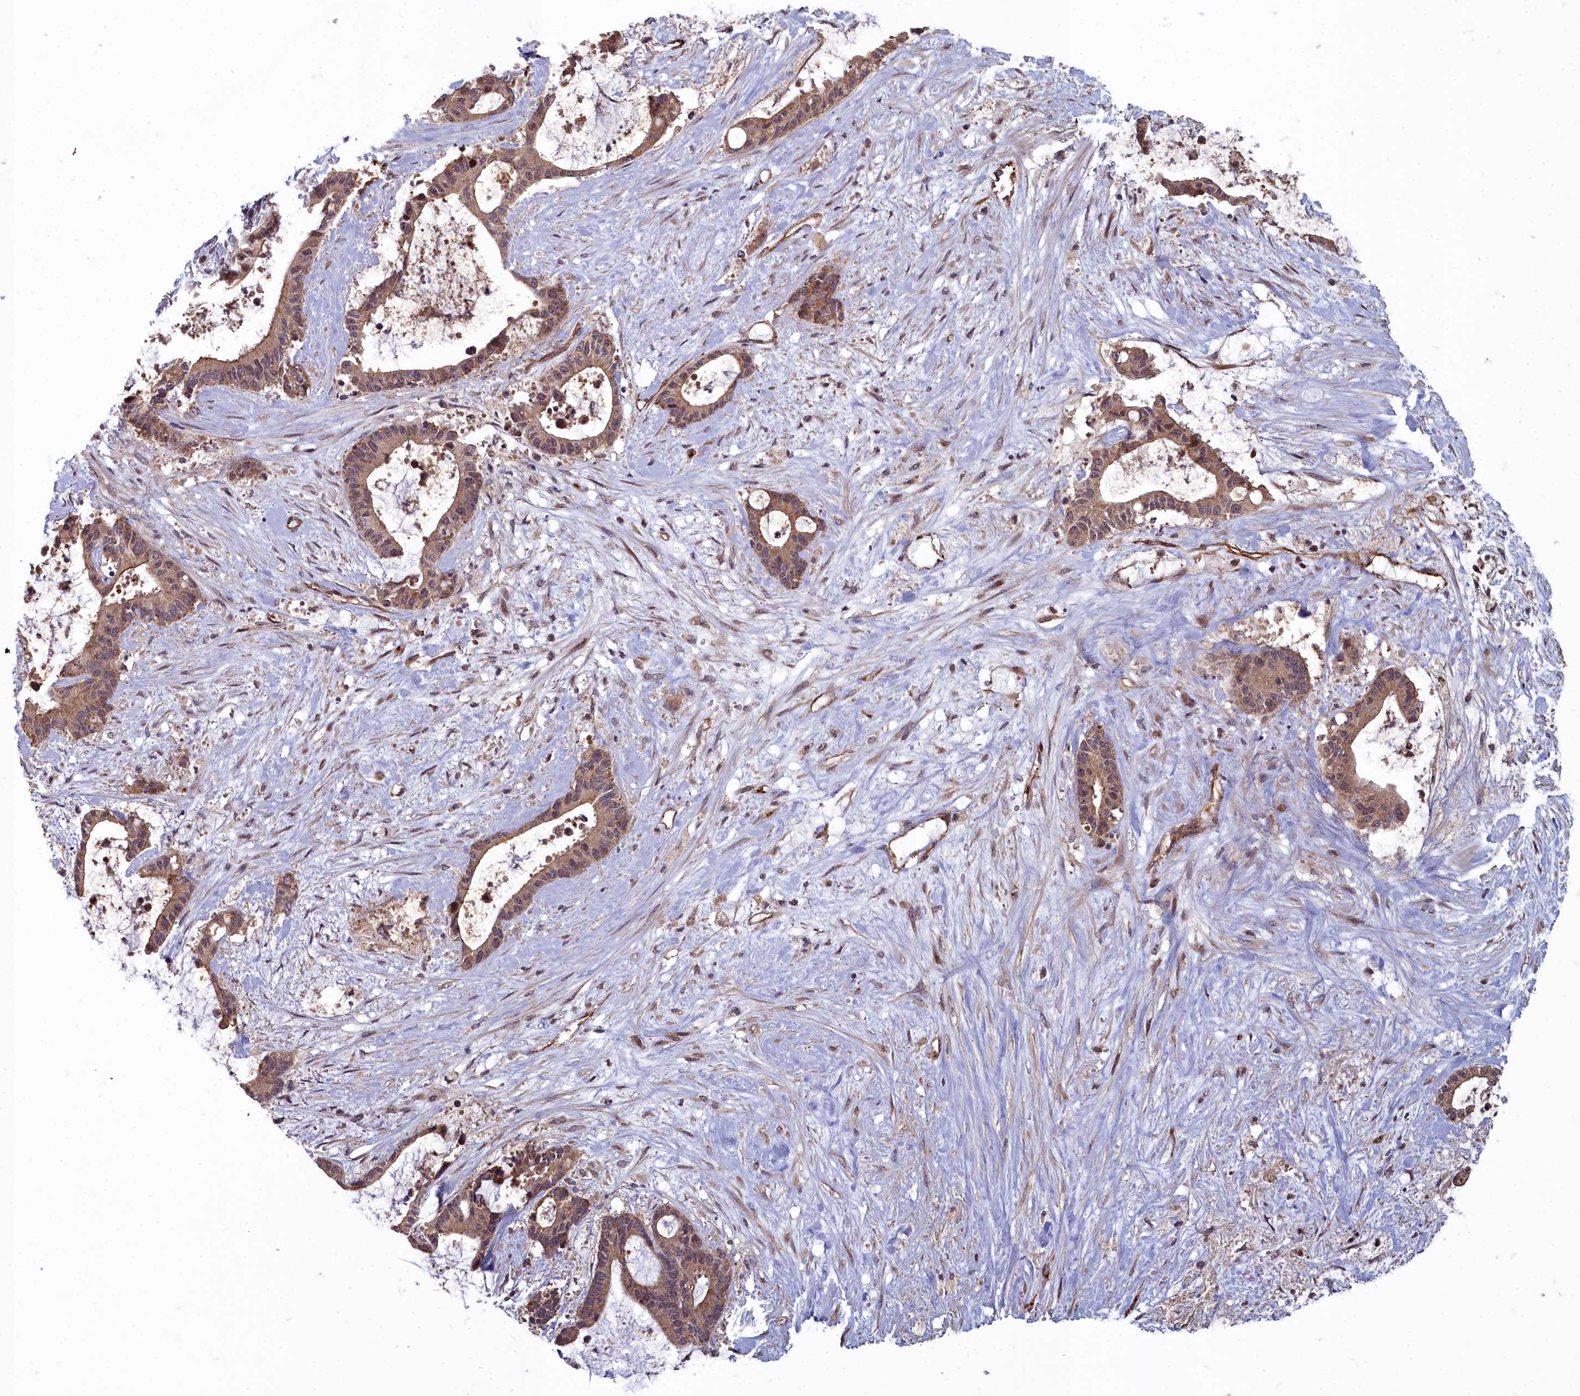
{"staining": {"intensity": "moderate", "quantity": ">75%", "location": "cytoplasmic/membranous,nuclear"}, "tissue": "liver cancer", "cell_type": "Tumor cells", "image_type": "cancer", "snomed": [{"axis": "morphology", "description": "Normal tissue, NOS"}, {"axis": "morphology", "description": "Cholangiocarcinoma"}, {"axis": "topography", "description": "Liver"}, {"axis": "topography", "description": "Peripheral nerve tissue"}], "caption": "Tumor cells demonstrate moderate cytoplasmic/membranous and nuclear positivity in approximately >75% of cells in liver cancer.", "gene": "TSPYL4", "patient": {"sex": "female", "age": 73}}